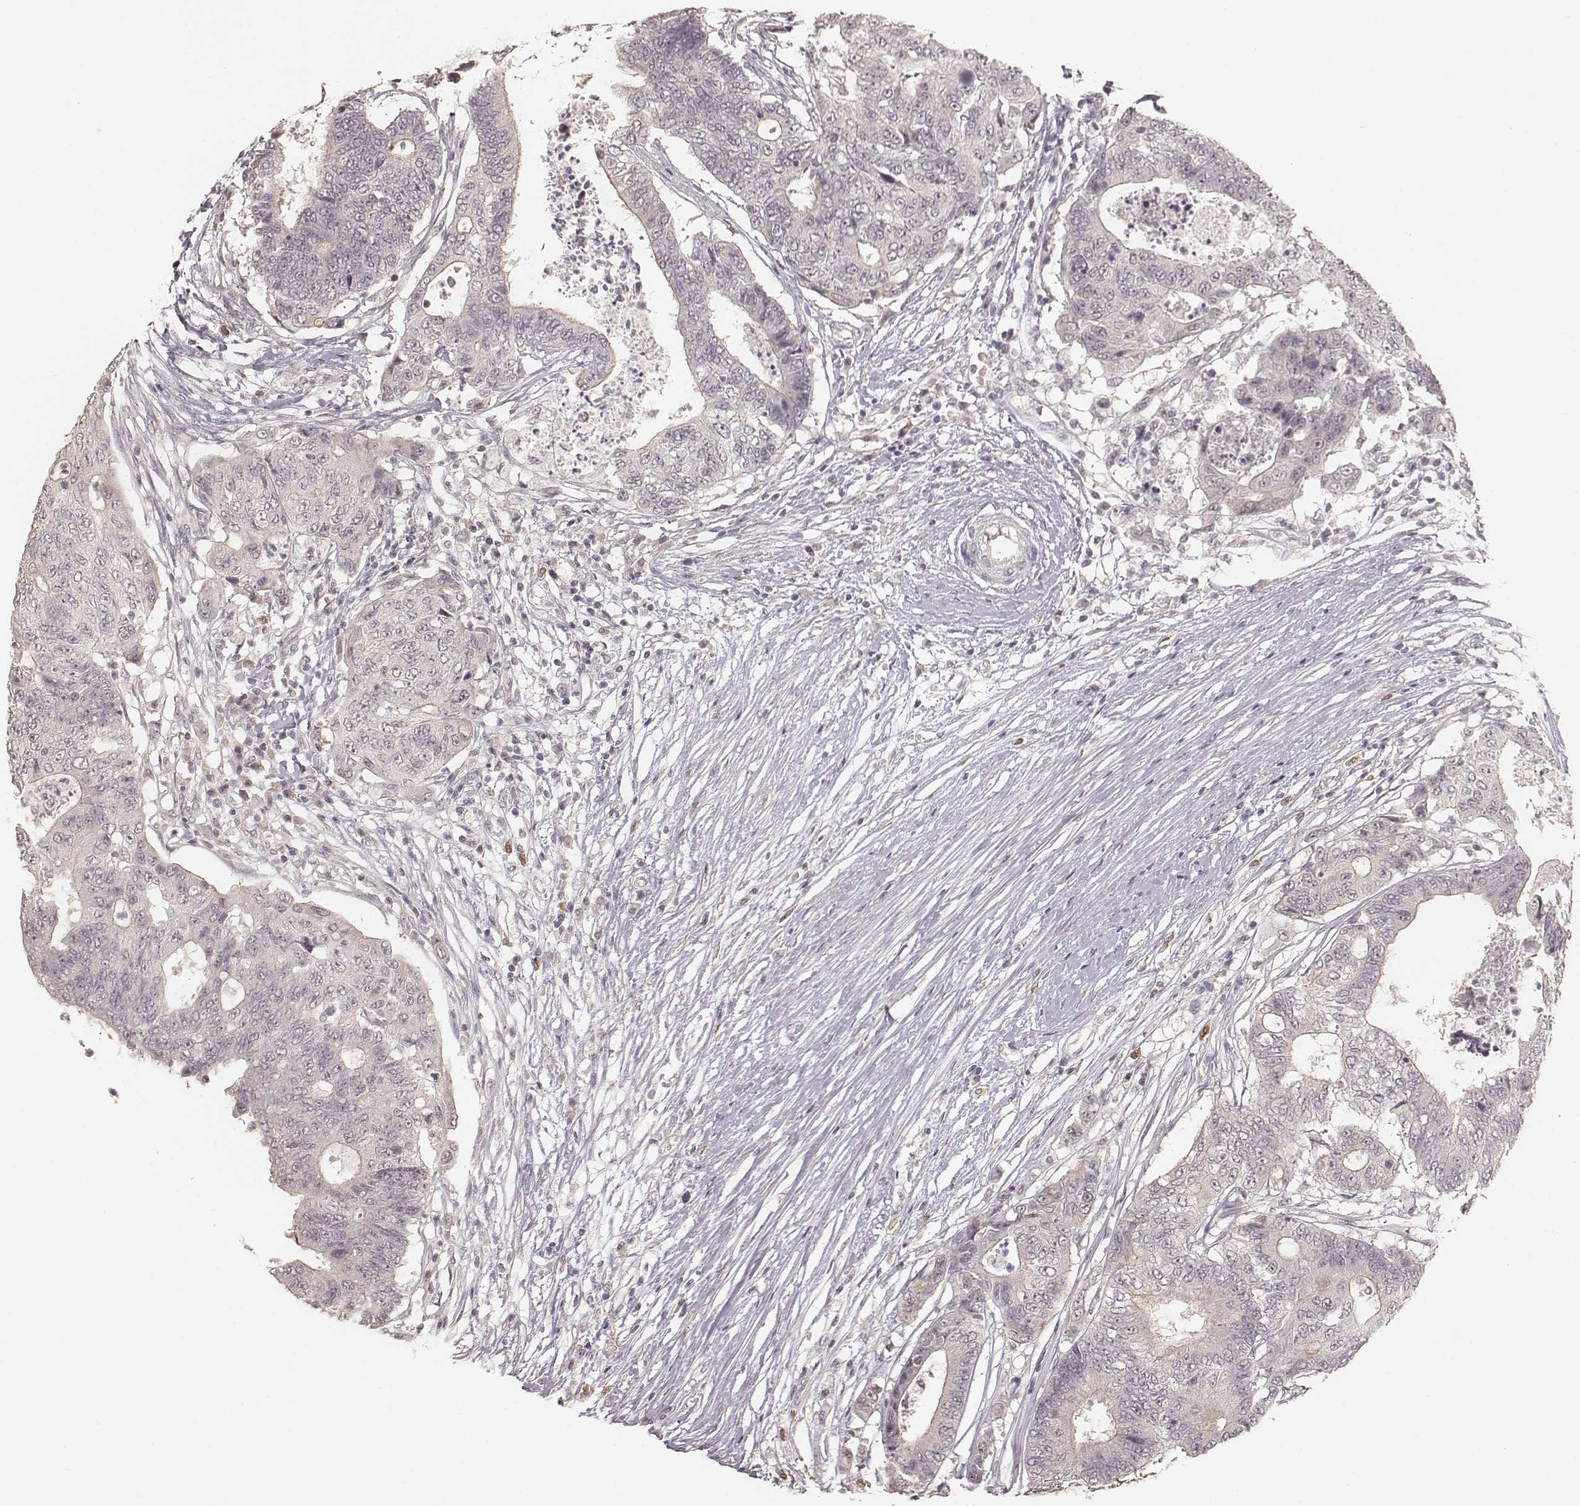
{"staining": {"intensity": "negative", "quantity": "none", "location": "none"}, "tissue": "colorectal cancer", "cell_type": "Tumor cells", "image_type": "cancer", "snomed": [{"axis": "morphology", "description": "Adenocarcinoma, NOS"}, {"axis": "topography", "description": "Colon"}], "caption": "IHC micrograph of colorectal cancer stained for a protein (brown), which demonstrates no positivity in tumor cells.", "gene": "LY6K", "patient": {"sex": "female", "age": 48}}